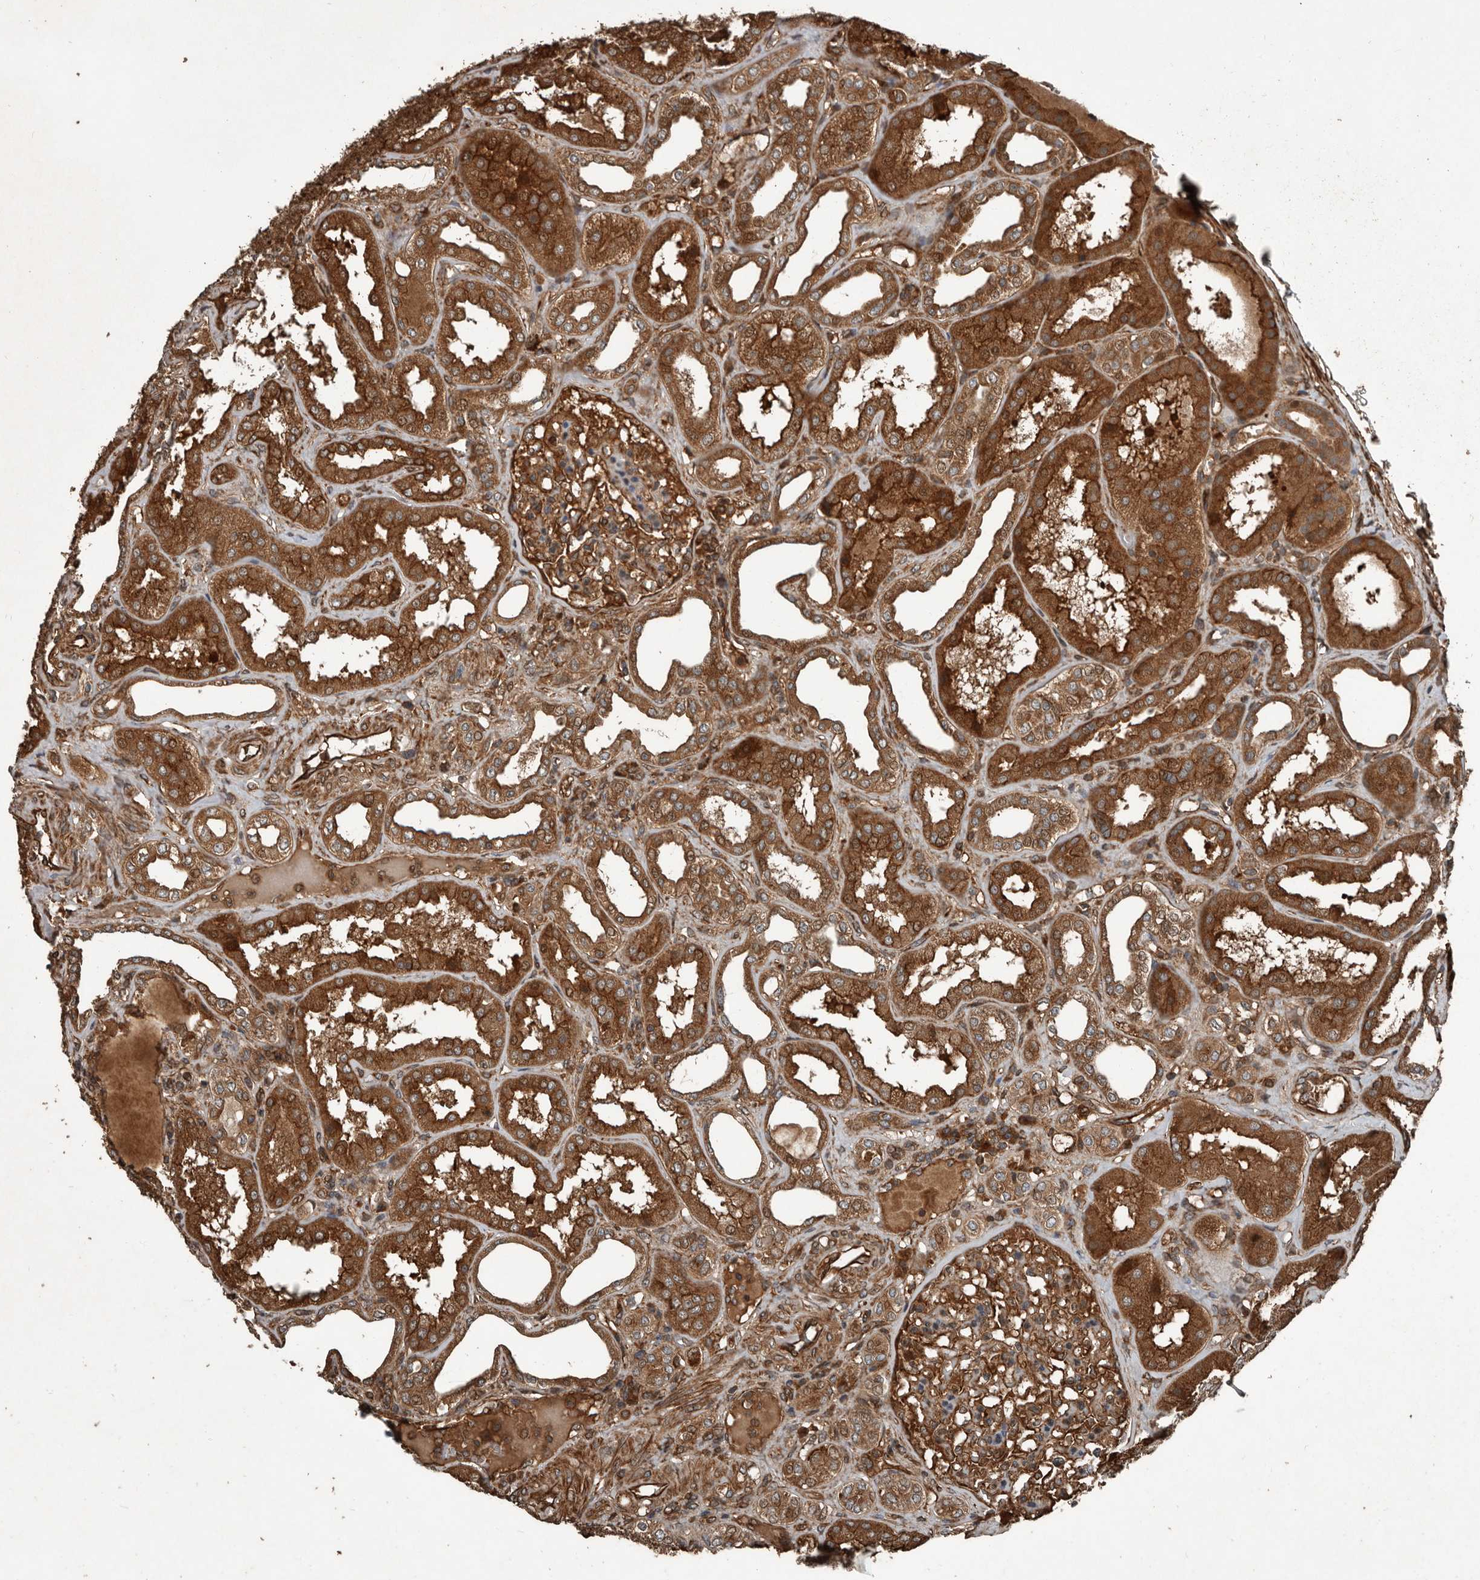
{"staining": {"intensity": "moderate", "quantity": ">75%", "location": "cytoplasmic/membranous"}, "tissue": "kidney", "cell_type": "Cells in glomeruli", "image_type": "normal", "snomed": [{"axis": "morphology", "description": "Normal tissue, NOS"}, {"axis": "topography", "description": "Kidney"}], "caption": "Immunohistochemical staining of unremarkable kidney reveals moderate cytoplasmic/membranous protein positivity in about >75% of cells in glomeruli.", "gene": "YOD1", "patient": {"sex": "female", "age": 56}}